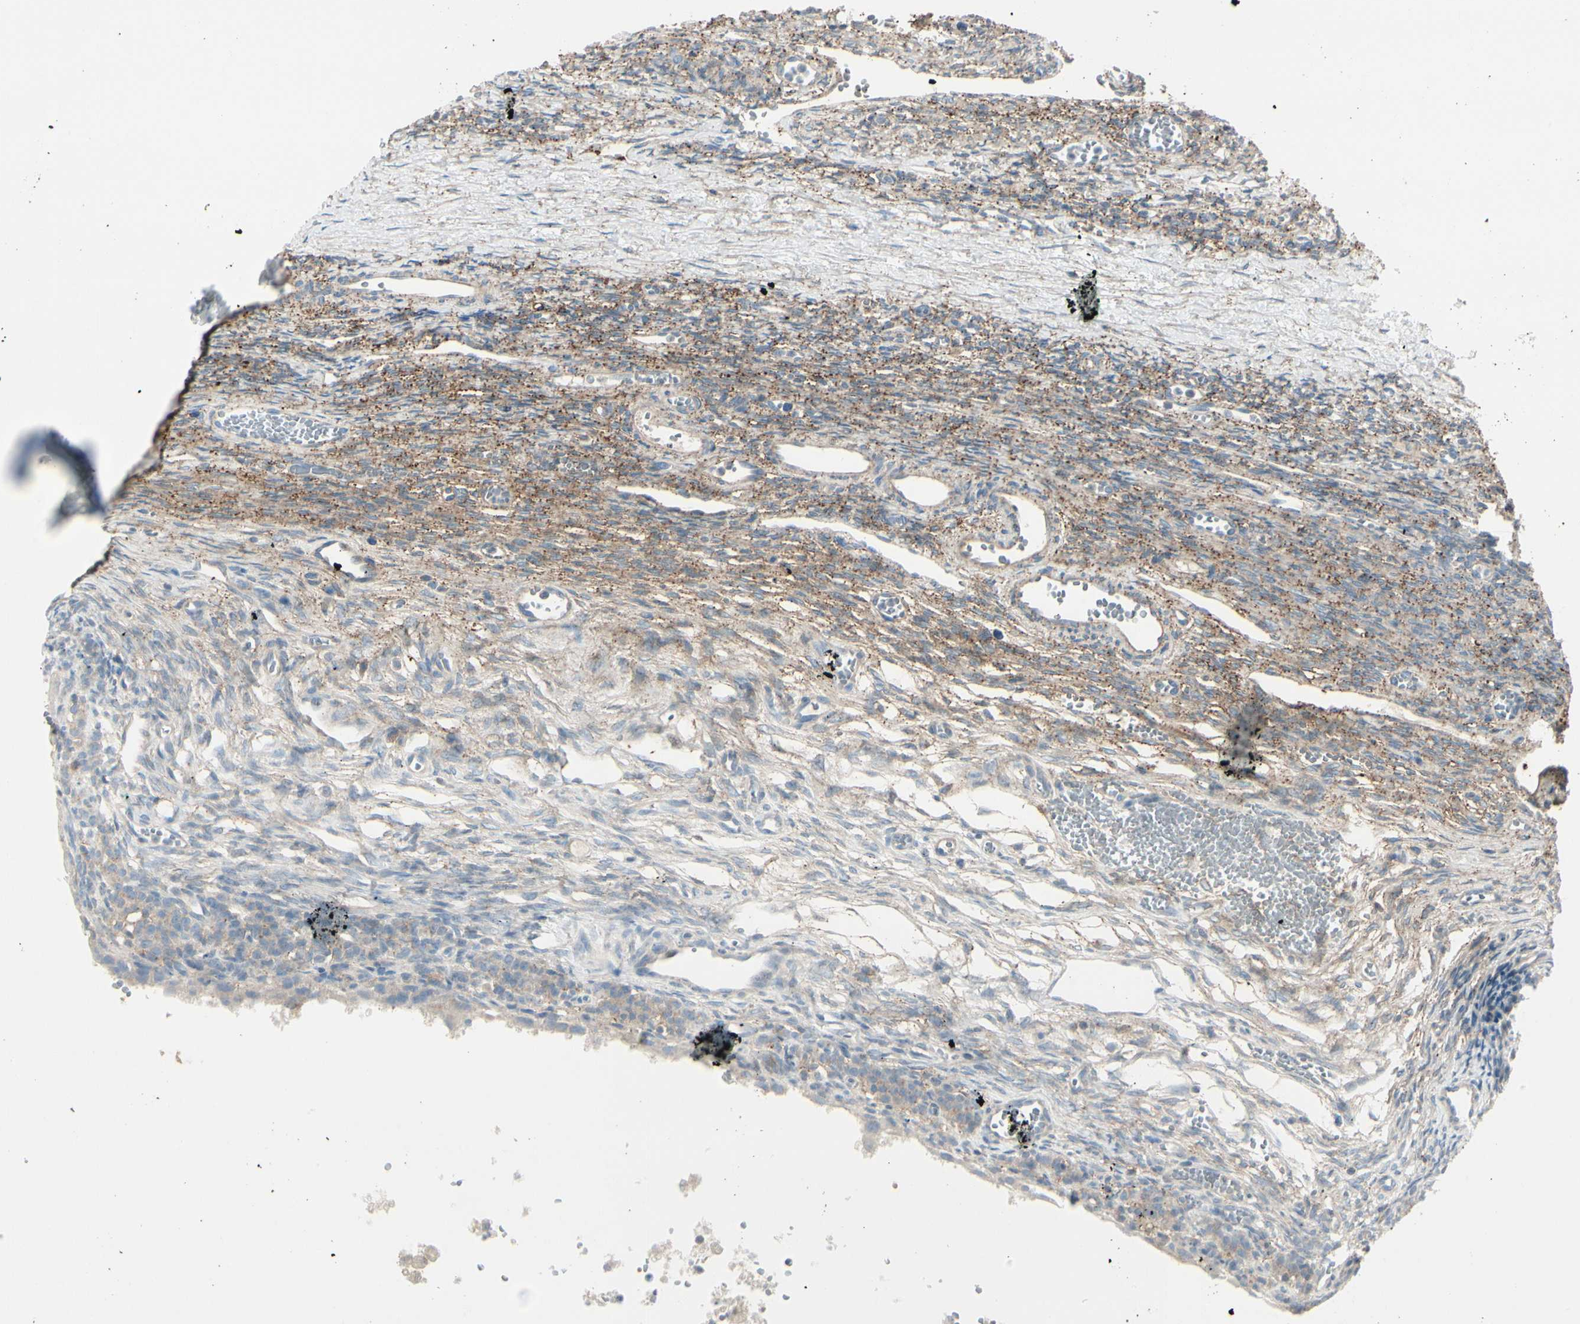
{"staining": {"intensity": "moderate", "quantity": ">75%", "location": "cytoplasmic/membranous"}, "tissue": "ovary", "cell_type": "Follicle cells", "image_type": "normal", "snomed": [{"axis": "morphology", "description": "Normal tissue, NOS"}, {"axis": "topography", "description": "Ovary"}], "caption": "Human ovary stained with a brown dye demonstrates moderate cytoplasmic/membranous positive staining in approximately >75% of follicle cells.", "gene": "CACNA2D1", "patient": {"sex": "female", "age": 33}}